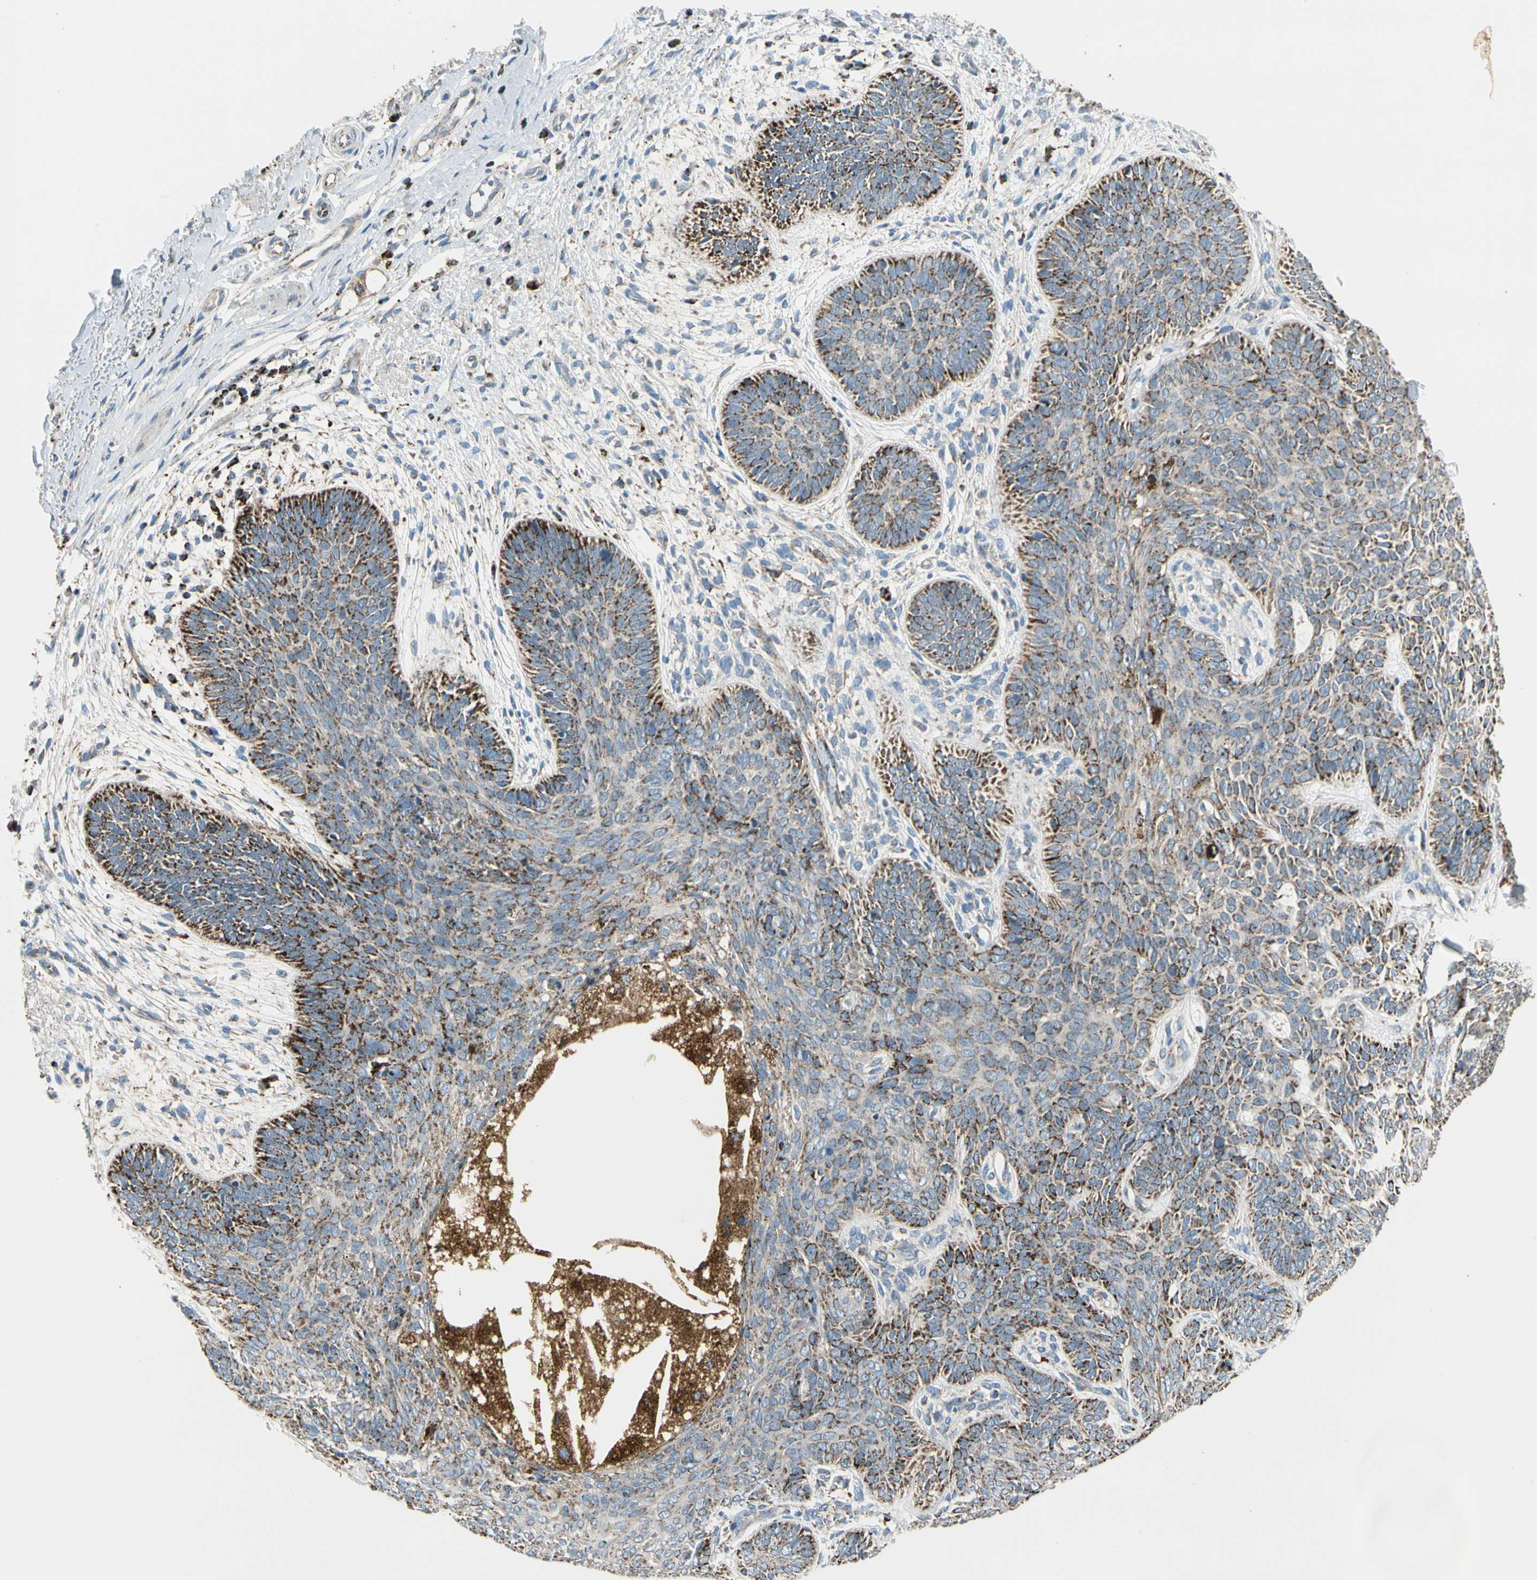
{"staining": {"intensity": "moderate", "quantity": ">75%", "location": "cytoplasmic/membranous"}, "tissue": "skin cancer", "cell_type": "Tumor cells", "image_type": "cancer", "snomed": [{"axis": "morphology", "description": "Normal tissue, NOS"}, {"axis": "morphology", "description": "Basal cell carcinoma"}, {"axis": "topography", "description": "Skin"}], "caption": "A micrograph of human skin cancer (basal cell carcinoma) stained for a protein displays moderate cytoplasmic/membranous brown staining in tumor cells.", "gene": "ME2", "patient": {"sex": "male", "age": 52}}